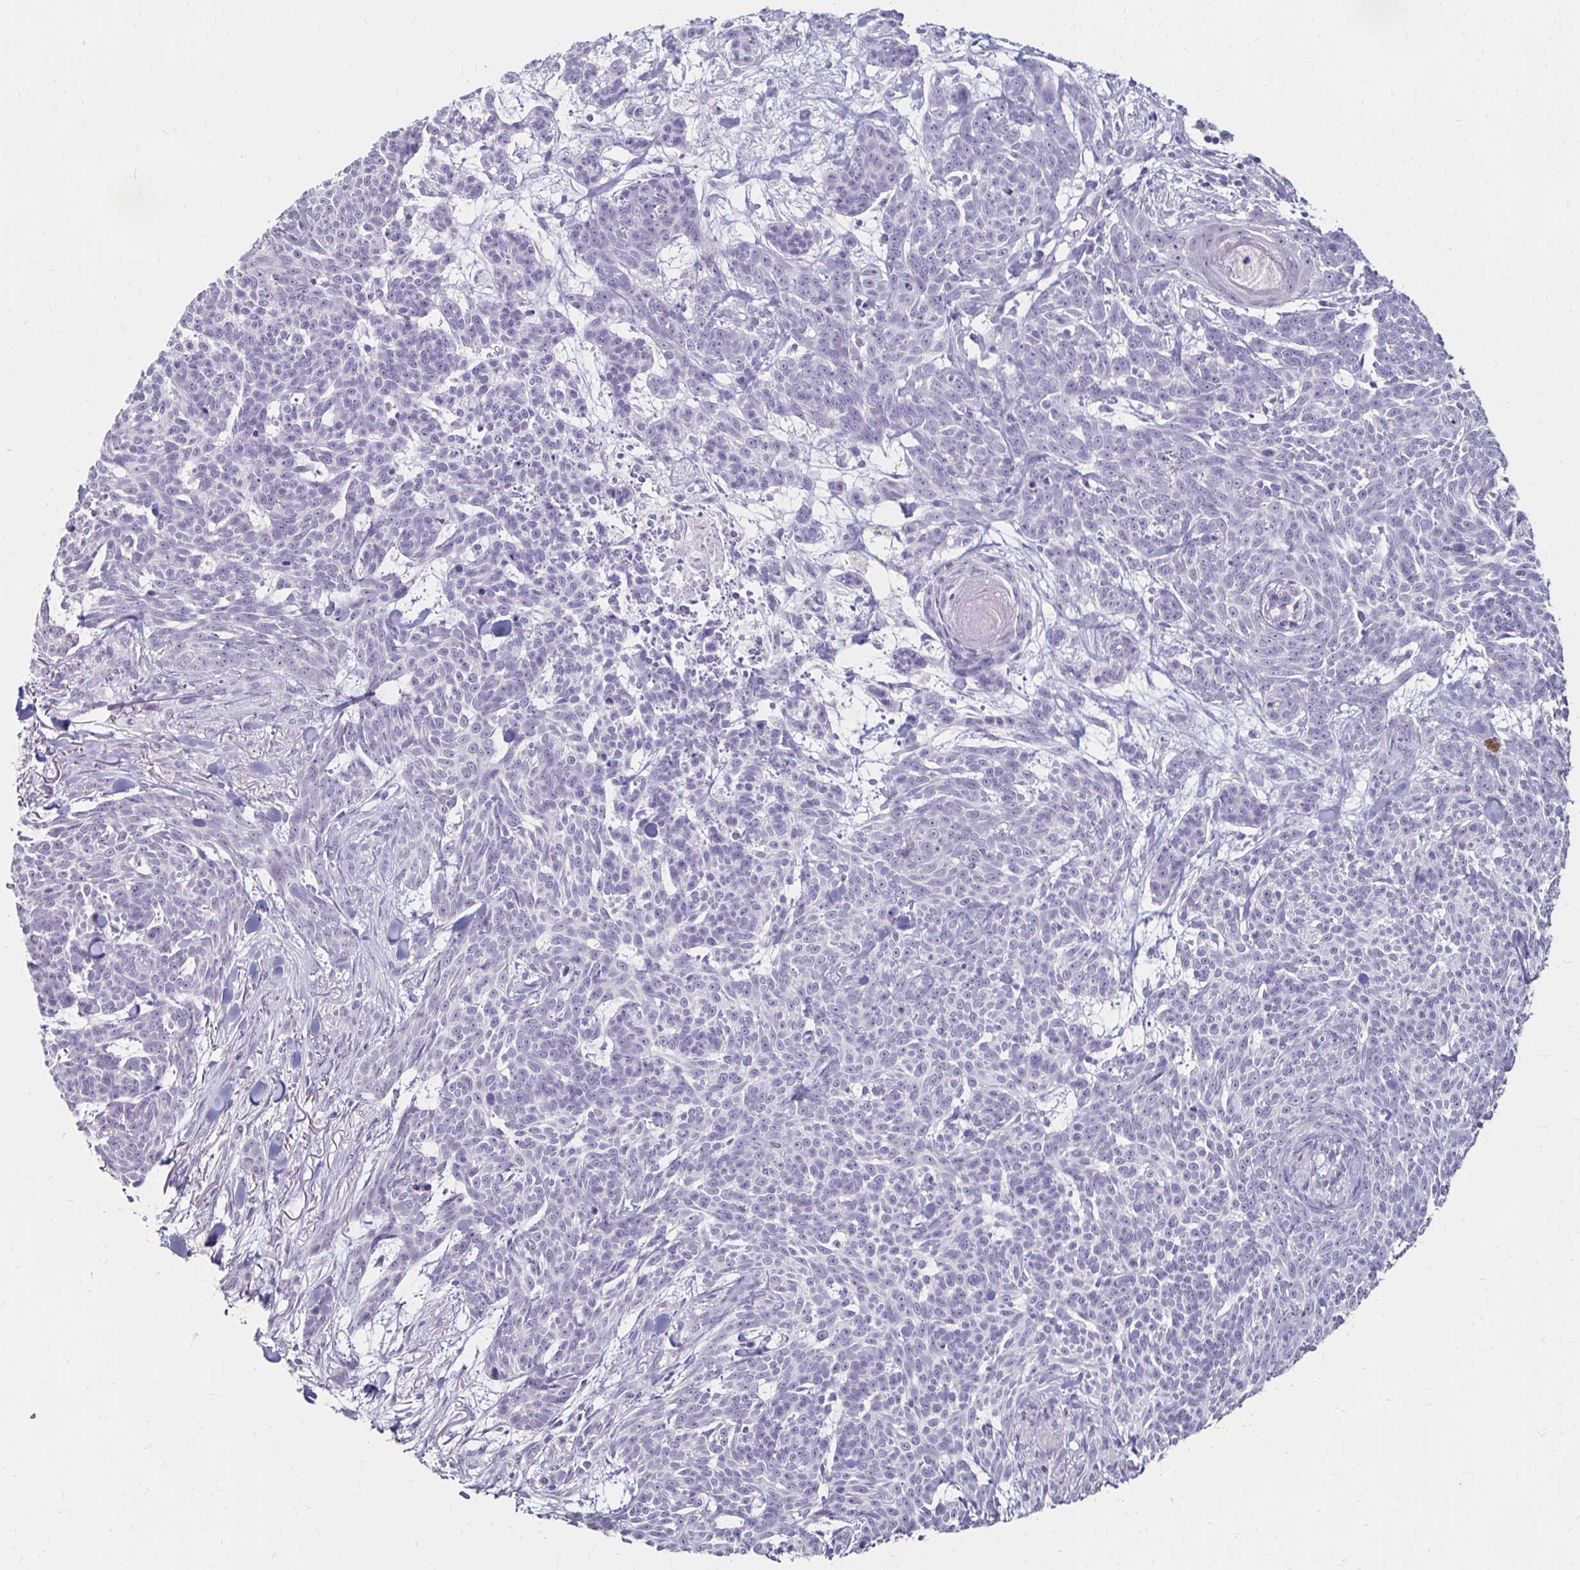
{"staining": {"intensity": "negative", "quantity": "none", "location": "none"}, "tissue": "skin cancer", "cell_type": "Tumor cells", "image_type": "cancer", "snomed": [{"axis": "morphology", "description": "Basal cell carcinoma"}, {"axis": "topography", "description": "Skin"}], "caption": "There is no significant staining in tumor cells of skin cancer.", "gene": "TOMM34", "patient": {"sex": "female", "age": 93}}